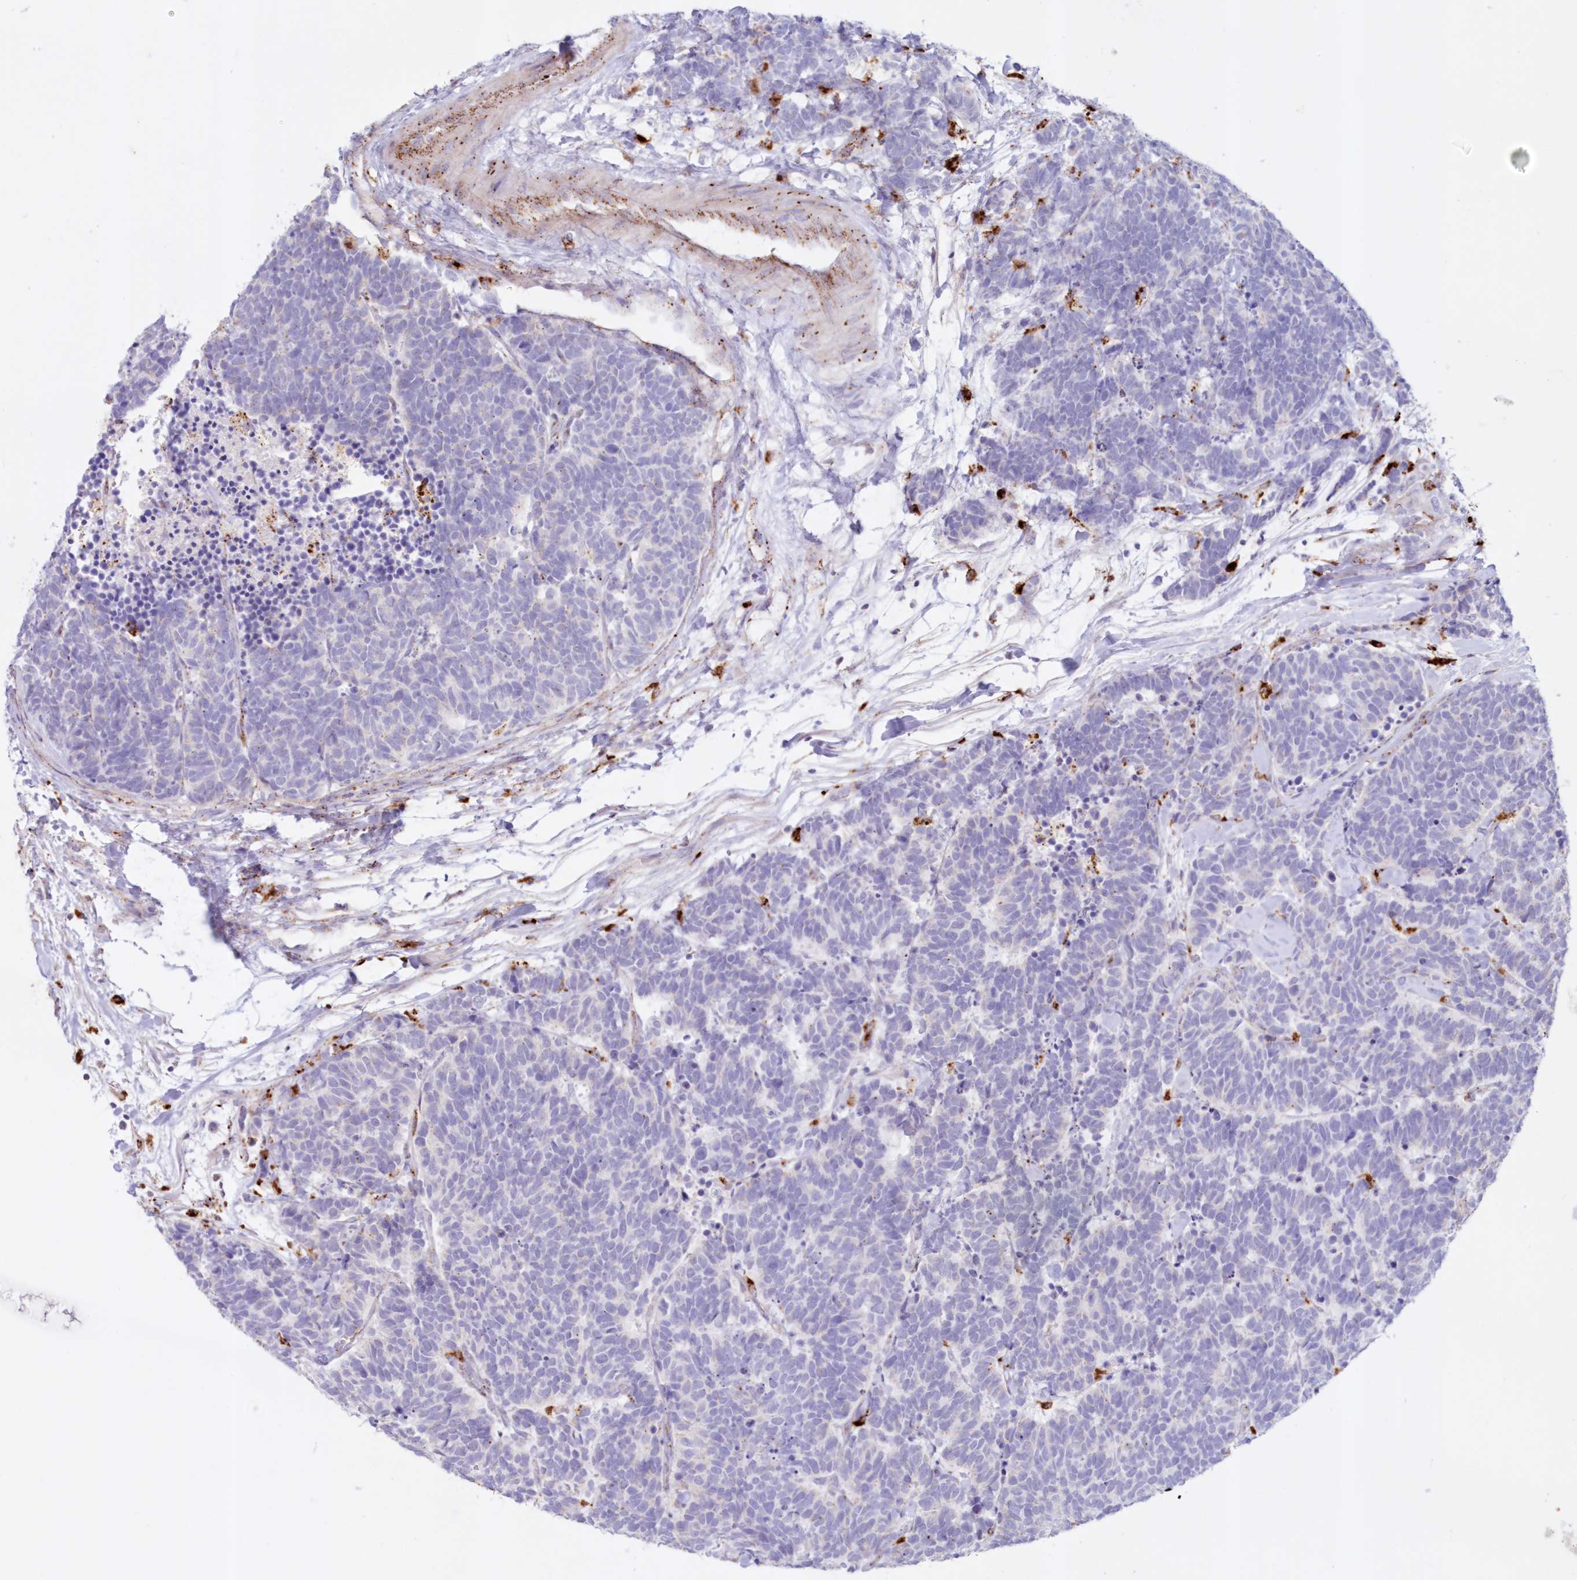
{"staining": {"intensity": "negative", "quantity": "none", "location": "none"}, "tissue": "carcinoid", "cell_type": "Tumor cells", "image_type": "cancer", "snomed": [{"axis": "morphology", "description": "Carcinoma, NOS"}, {"axis": "morphology", "description": "Carcinoid, malignant, NOS"}, {"axis": "topography", "description": "Urinary bladder"}], "caption": "The histopathology image reveals no significant expression in tumor cells of carcinoid. (DAB (3,3'-diaminobenzidine) immunohistochemistry (IHC) with hematoxylin counter stain).", "gene": "TPP1", "patient": {"sex": "male", "age": 57}}